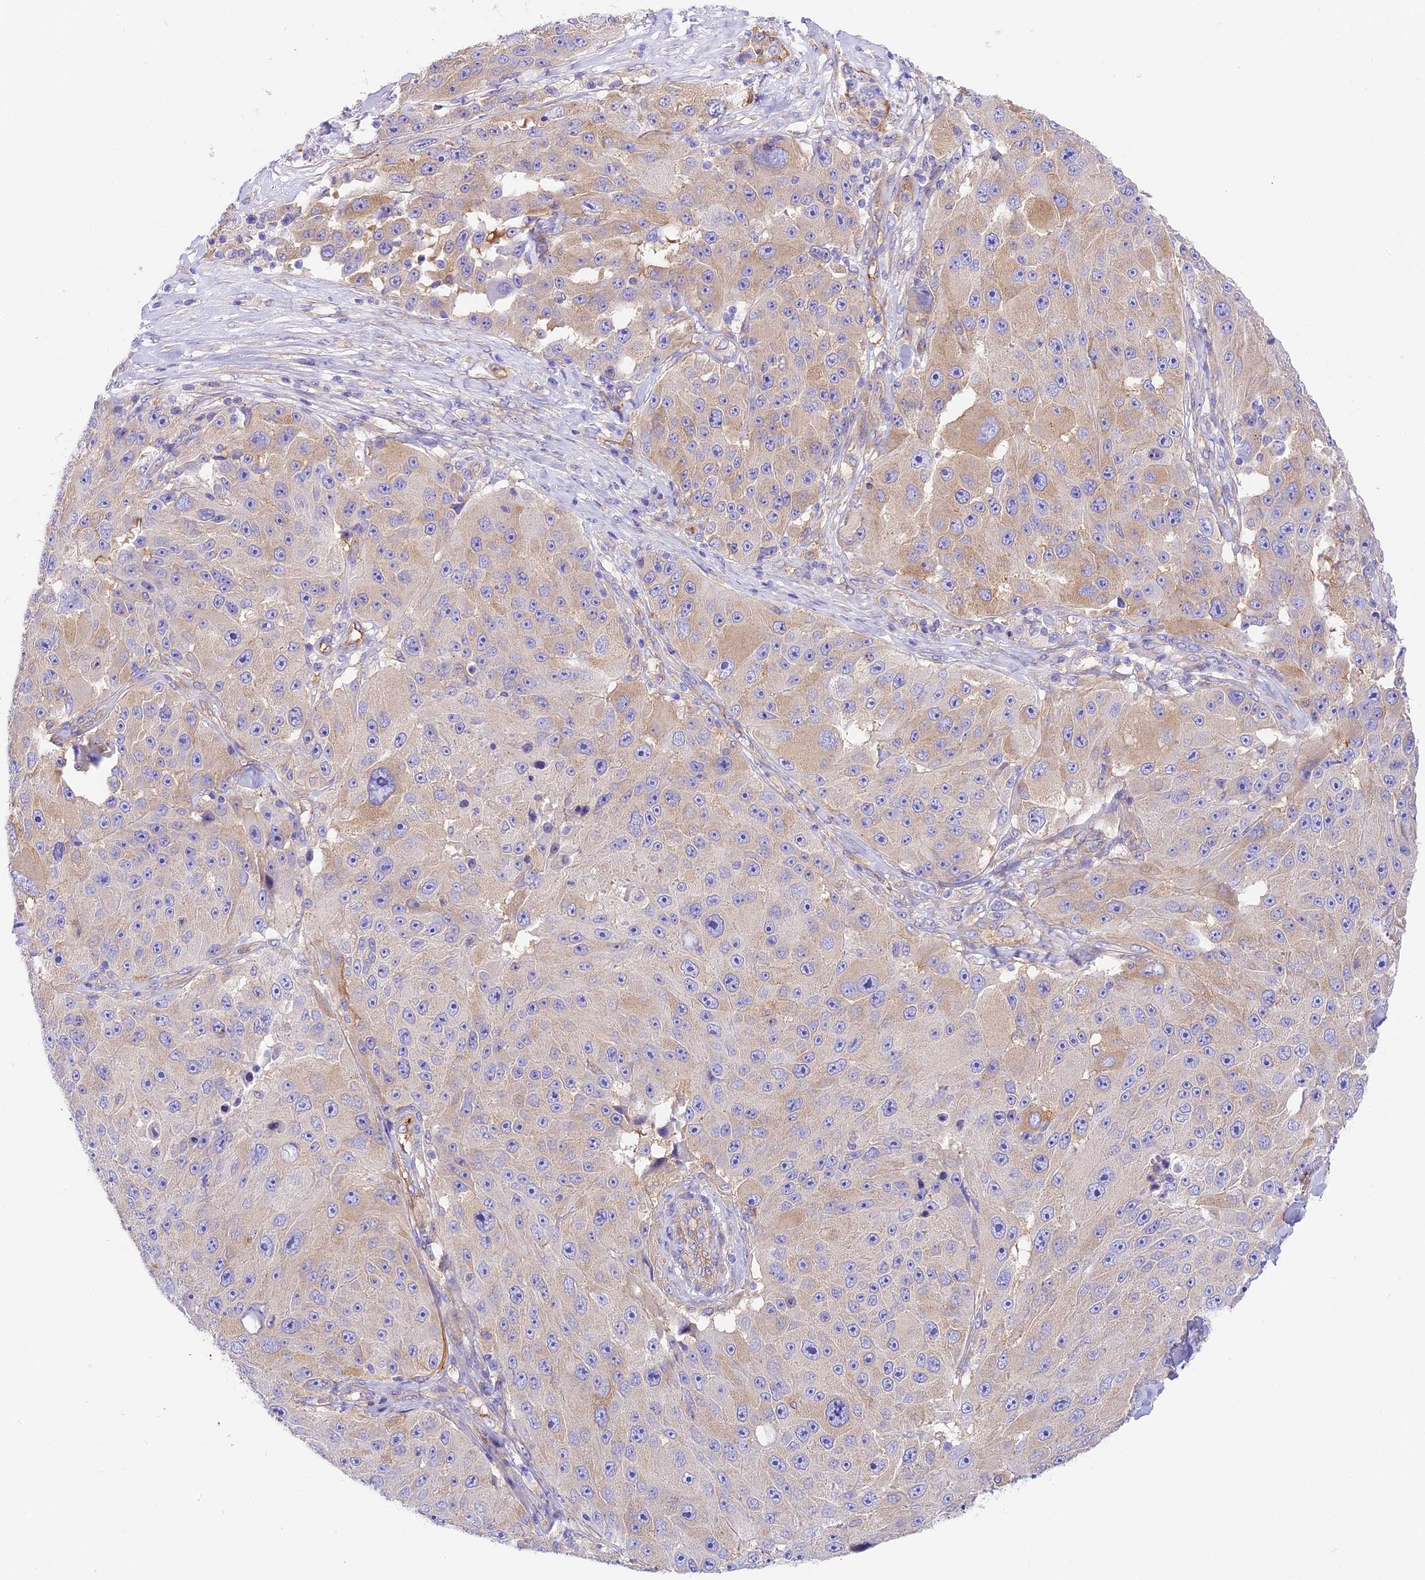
{"staining": {"intensity": "weak", "quantity": "25%-75%", "location": "cytoplasmic/membranous"}, "tissue": "melanoma", "cell_type": "Tumor cells", "image_type": "cancer", "snomed": [{"axis": "morphology", "description": "Malignant melanoma, Metastatic site"}, {"axis": "topography", "description": "Lymph node"}], "caption": "A histopathology image showing weak cytoplasmic/membranous positivity in approximately 25%-75% of tumor cells in melanoma, as visualized by brown immunohistochemical staining.", "gene": "HOMER3", "patient": {"sex": "male", "age": 62}}